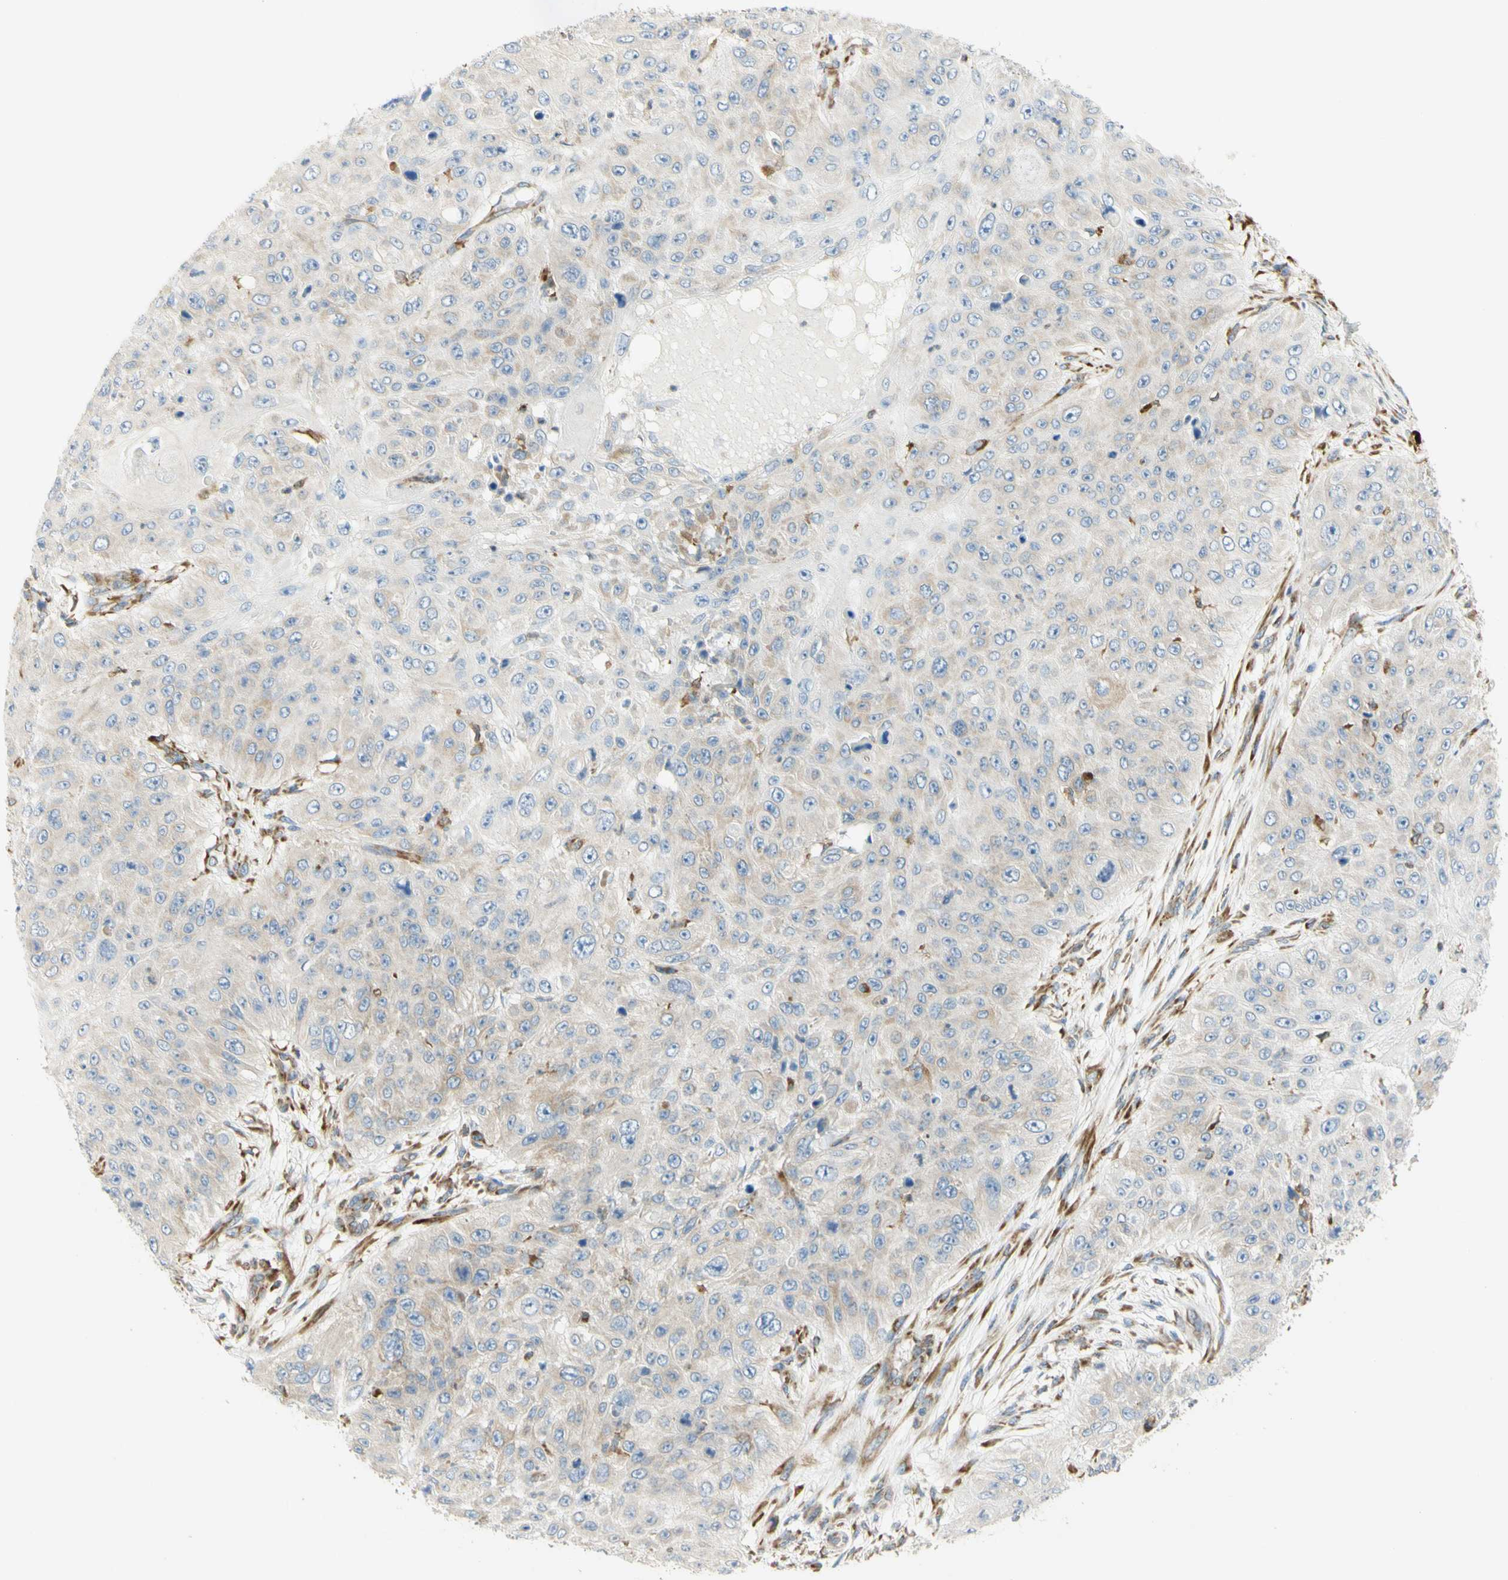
{"staining": {"intensity": "weak", "quantity": "<25%", "location": "cytoplasmic/membranous"}, "tissue": "skin cancer", "cell_type": "Tumor cells", "image_type": "cancer", "snomed": [{"axis": "morphology", "description": "Squamous cell carcinoma, NOS"}, {"axis": "topography", "description": "Skin"}], "caption": "Image shows no protein staining in tumor cells of skin cancer (squamous cell carcinoma) tissue.", "gene": "MANF", "patient": {"sex": "female", "age": 80}}